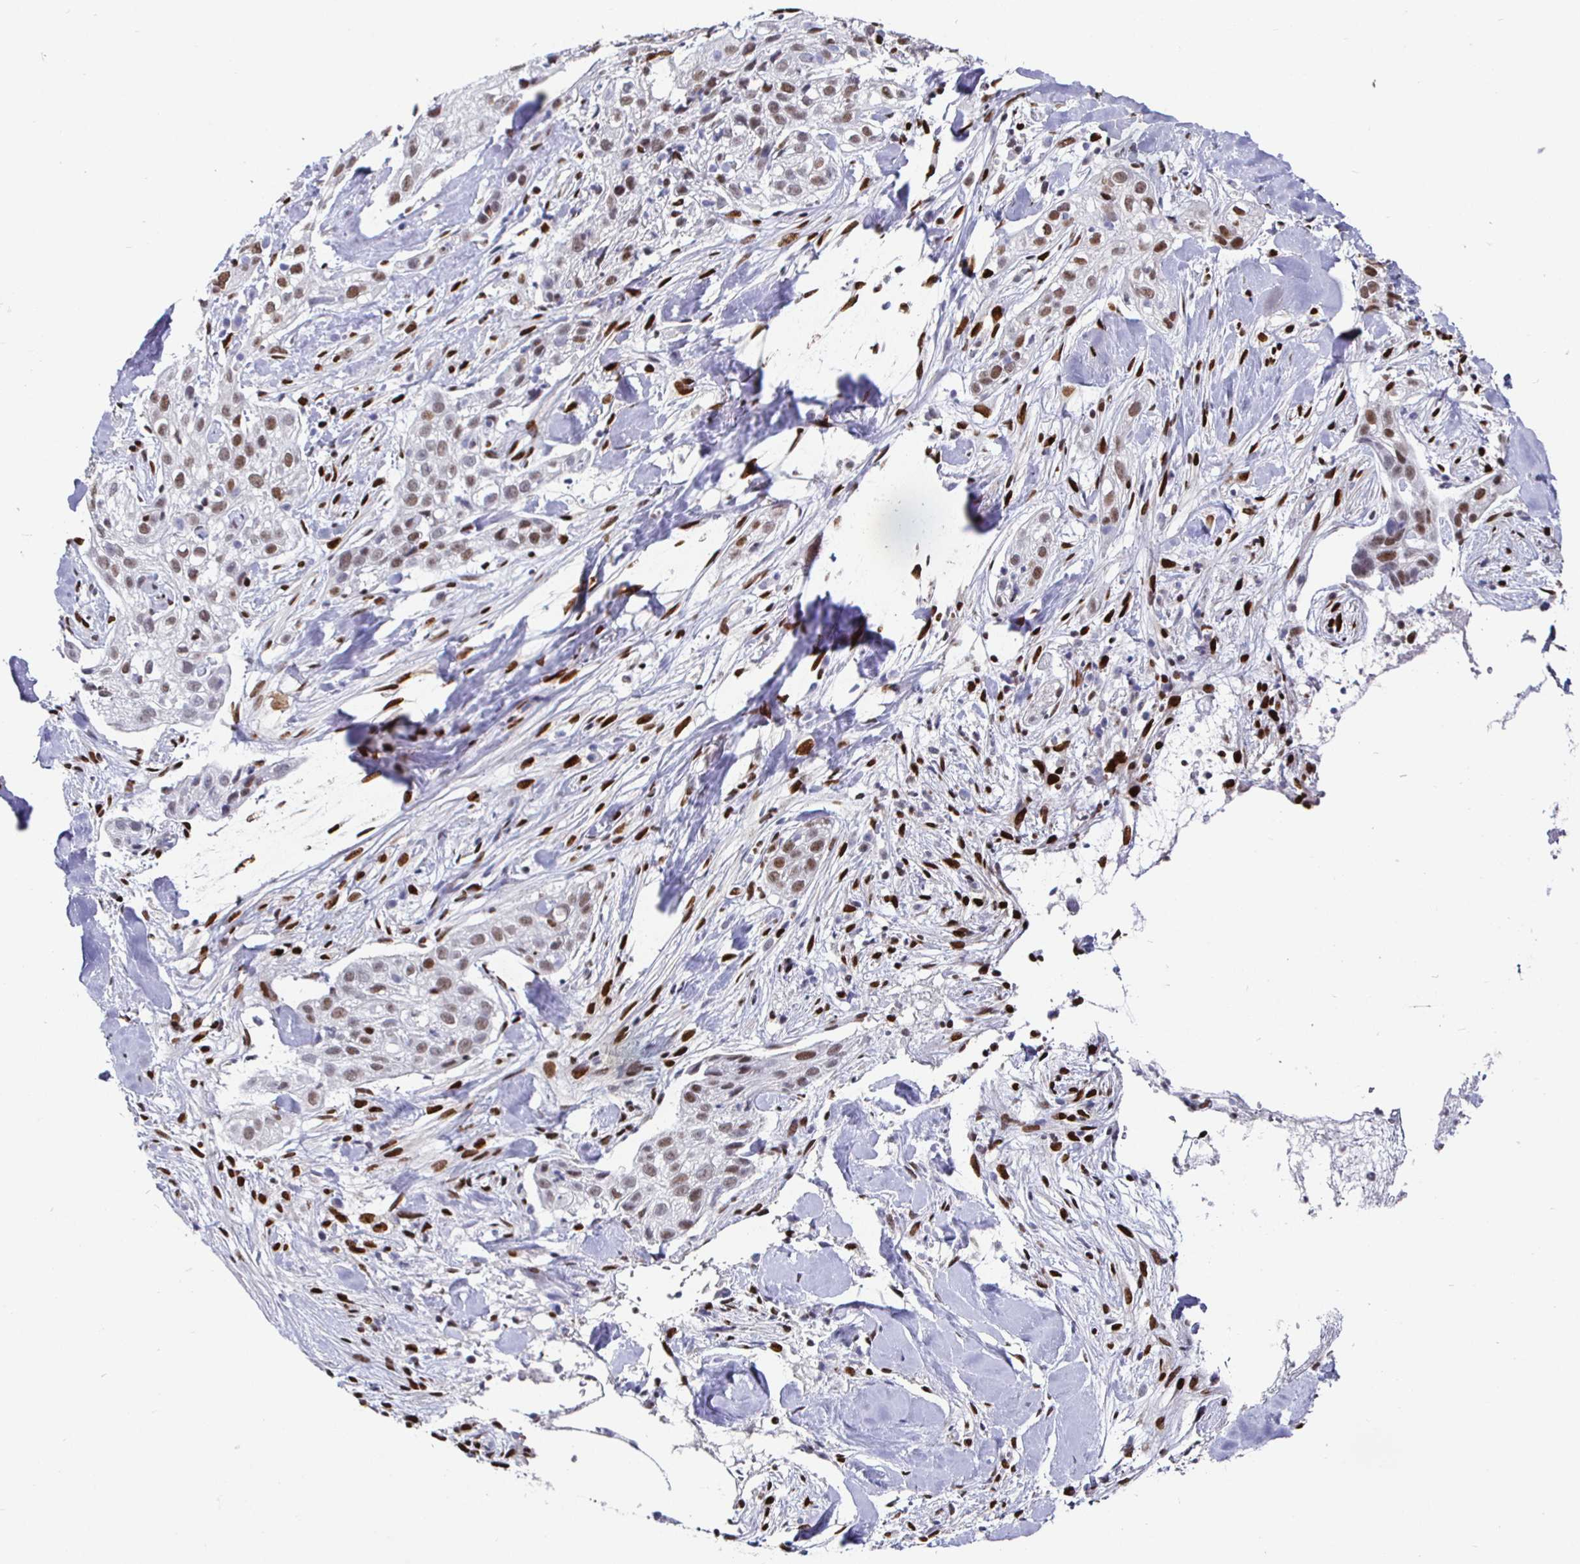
{"staining": {"intensity": "weak", "quantity": ">75%", "location": "nuclear"}, "tissue": "skin cancer", "cell_type": "Tumor cells", "image_type": "cancer", "snomed": [{"axis": "morphology", "description": "Squamous cell carcinoma, NOS"}, {"axis": "topography", "description": "Skin"}], "caption": "The histopathology image displays immunohistochemical staining of skin cancer (squamous cell carcinoma). There is weak nuclear expression is seen in approximately >75% of tumor cells.", "gene": "RUNX2", "patient": {"sex": "male", "age": 82}}